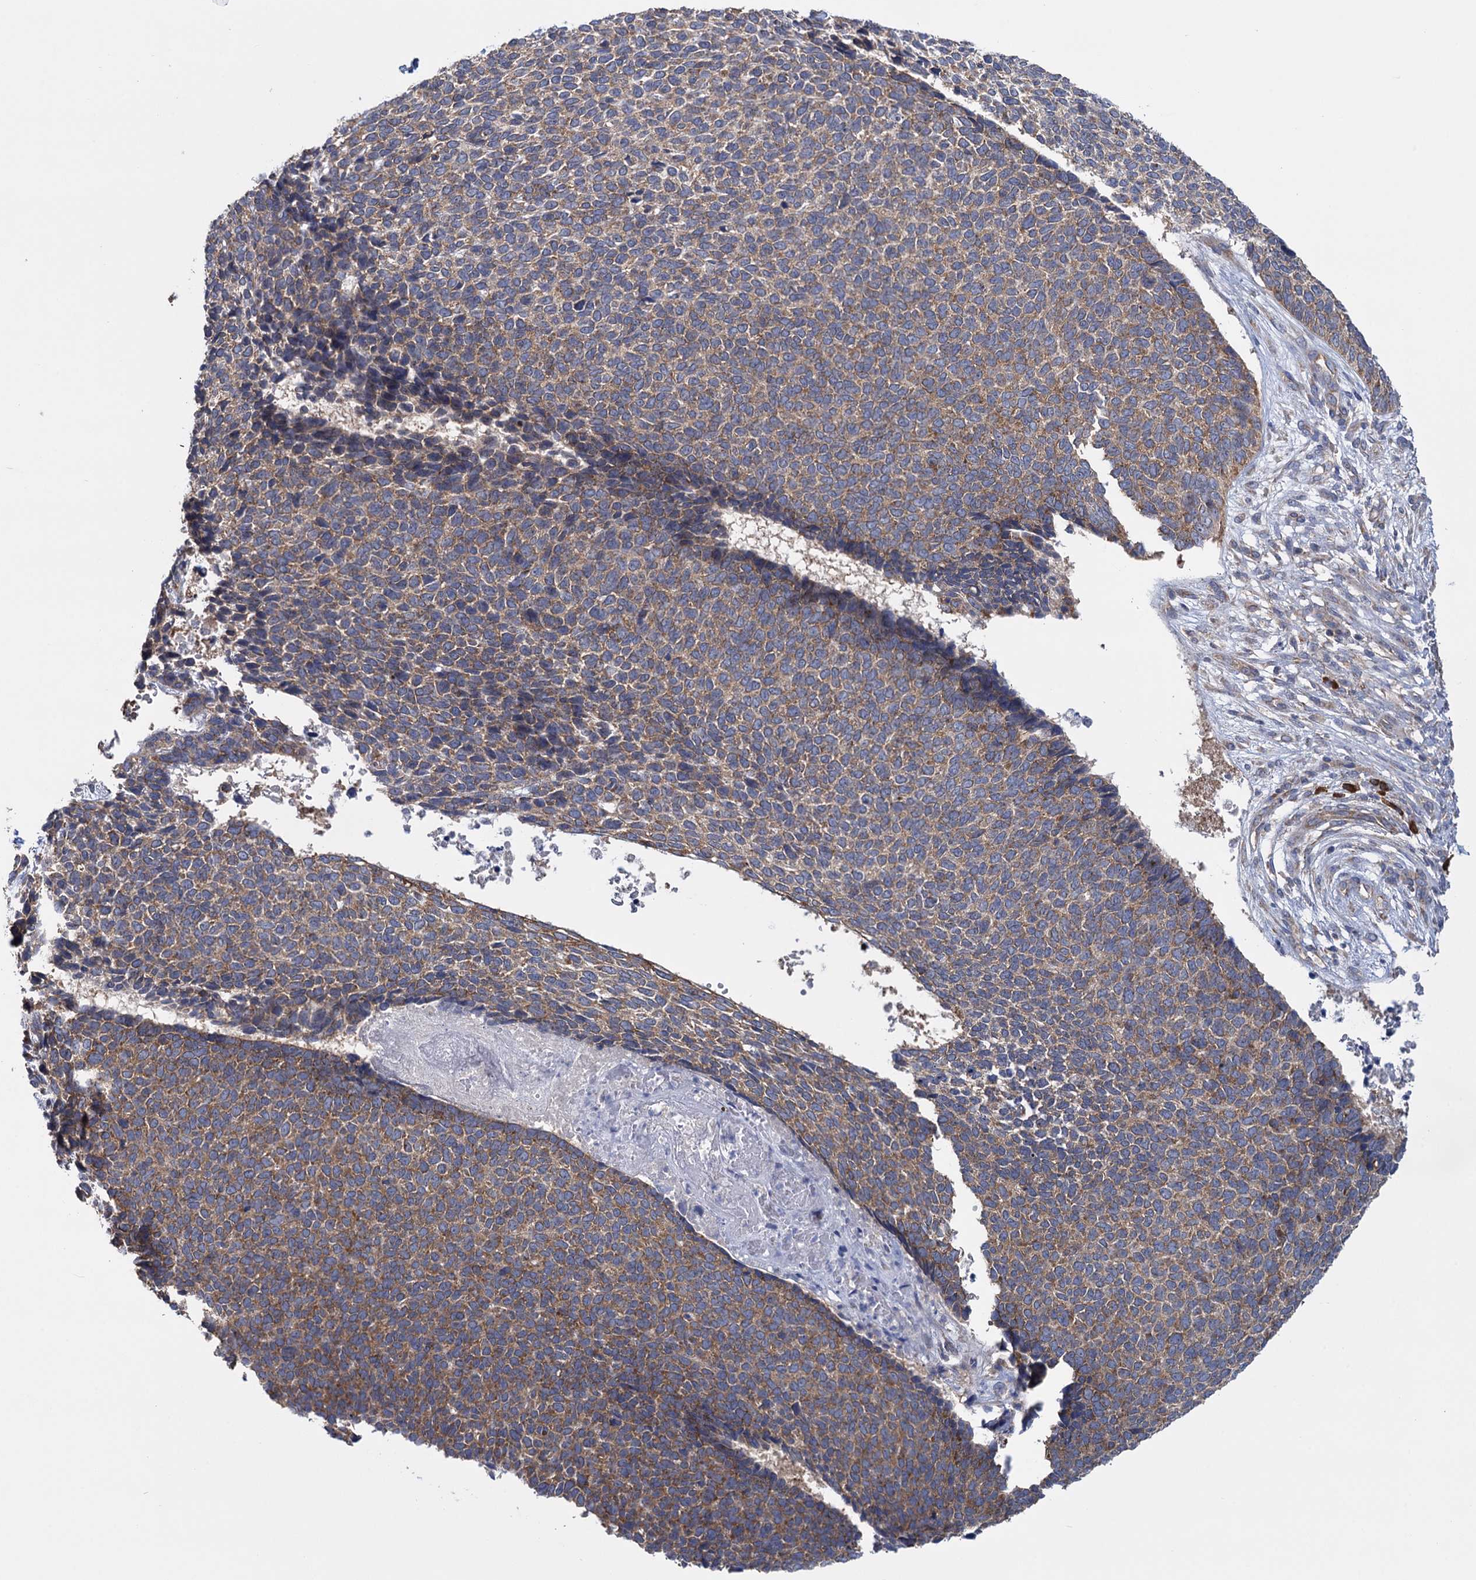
{"staining": {"intensity": "moderate", "quantity": ">75%", "location": "cytoplasmic/membranous"}, "tissue": "skin cancer", "cell_type": "Tumor cells", "image_type": "cancer", "snomed": [{"axis": "morphology", "description": "Basal cell carcinoma"}, {"axis": "topography", "description": "Skin"}], "caption": "Immunohistochemical staining of skin cancer displays medium levels of moderate cytoplasmic/membranous positivity in approximately >75% of tumor cells.", "gene": "GSTM2", "patient": {"sex": "female", "age": 84}}